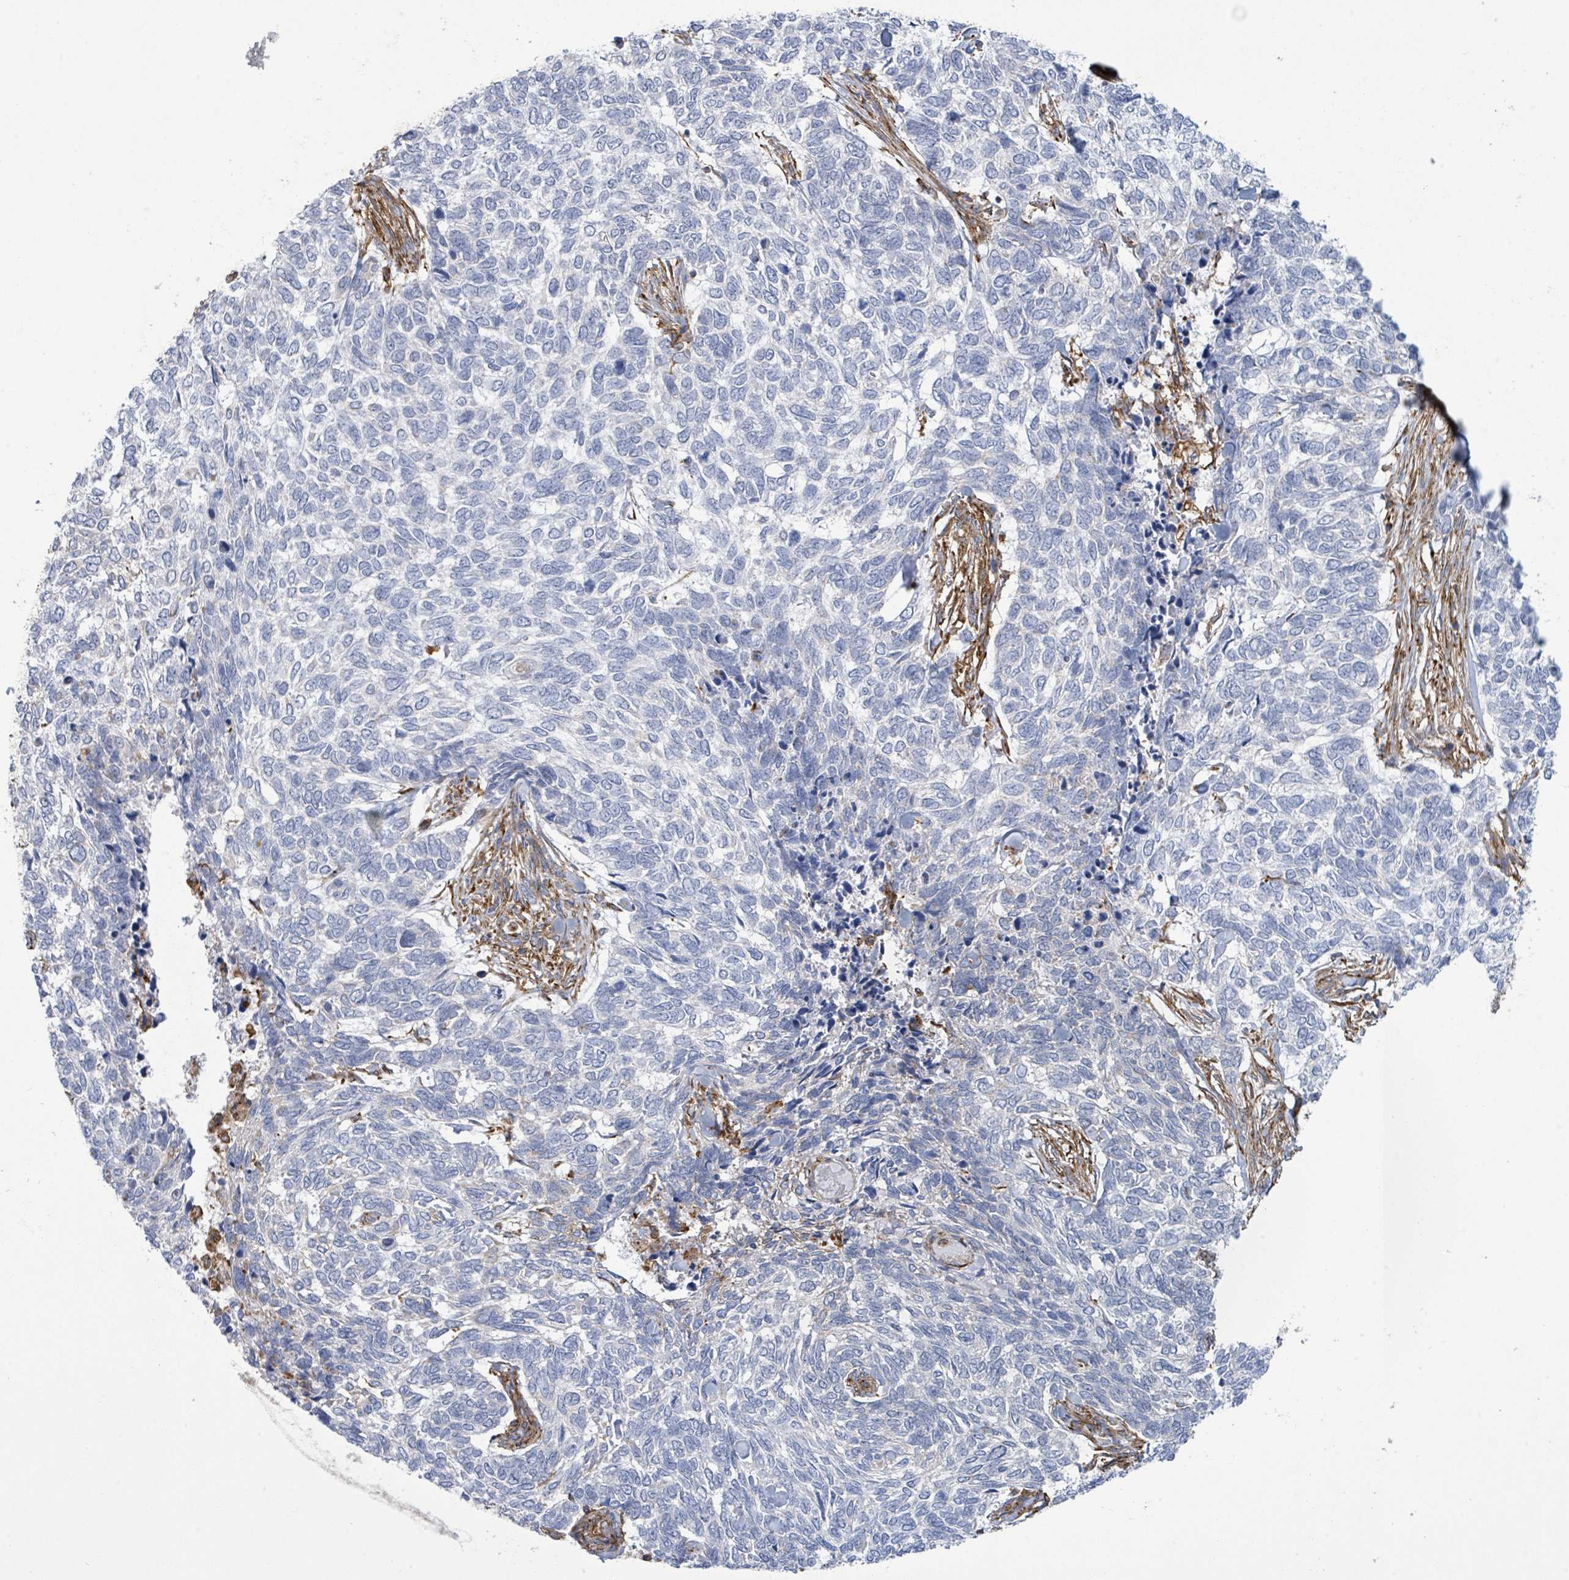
{"staining": {"intensity": "negative", "quantity": "none", "location": "none"}, "tissue": "skin cancer", "cell_type": "Tumor cells", "image_type": "cancer", "snomed": [{"axis": "morphology", "description": "Basal cell carcinoma"}, {"axis": "topography", "description": "Skin"}], "caption": "Immunohistochemistry (IHC) of skin cancer reveals no positivity in tumor cells.", "gene": "EGFL7", "patient": {"sex": "female", "age": 65}}